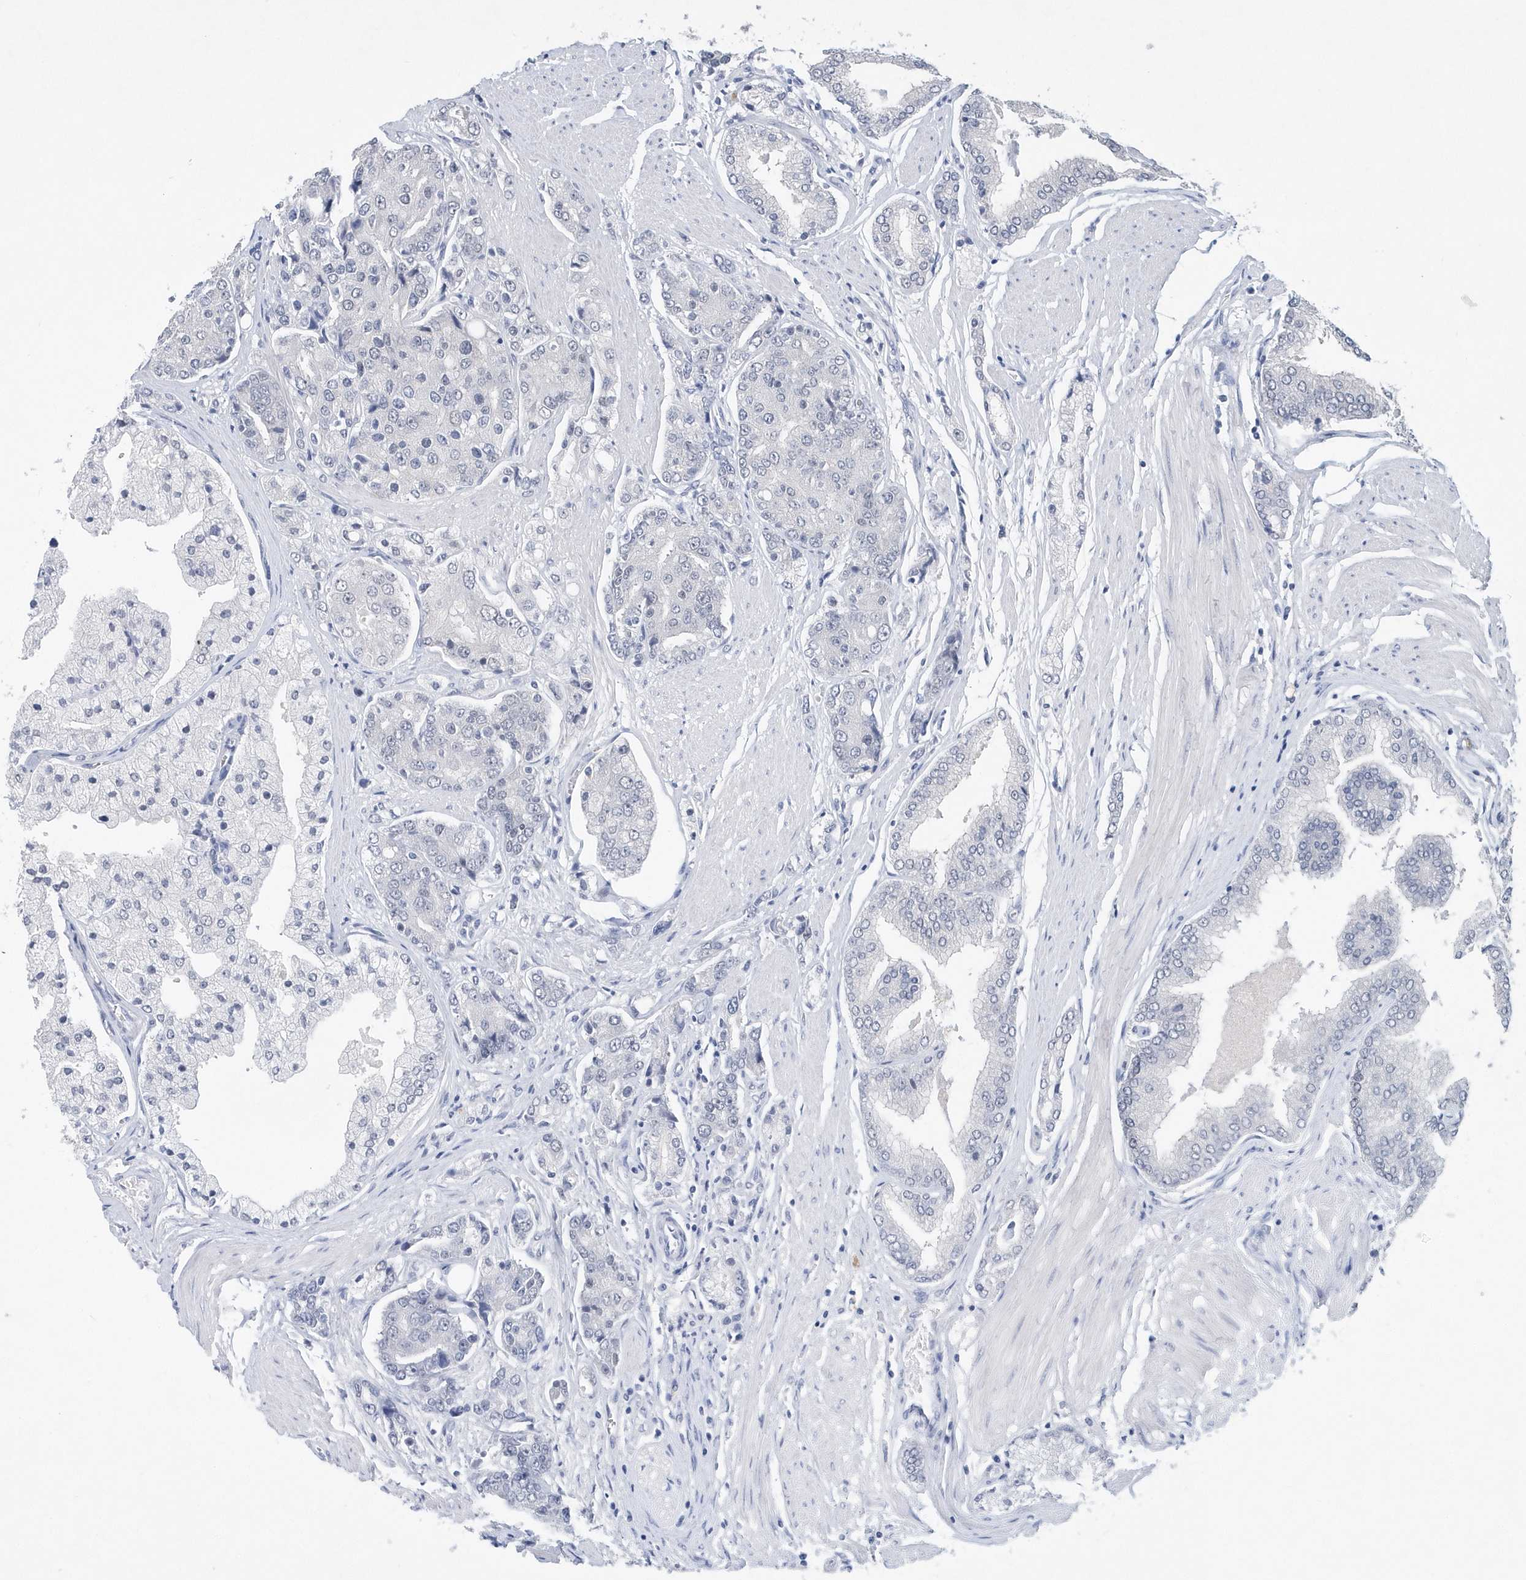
{"staining": {"intensity": "negative", "quantity": "none", "location": "none"}, "tissue": "prostate cancer", "cell_type": "Tumor cells", "image_type": "cancer", "snomed": [{"axis": "morphology", "description": "Adenocarcinoma, High grade"}, {"axis": "topography", "description": "Prostate"}], "caption": "Protein analysis of prostate cancer (adenocarcinoma (high-grade)) reveals no significant staining in tumor cells. (DAB (3,3'-diaminobenzidine) IHC, high magnification).", "gene": "SRGAP3", "patient": {"sex": "male", "age": 50}}